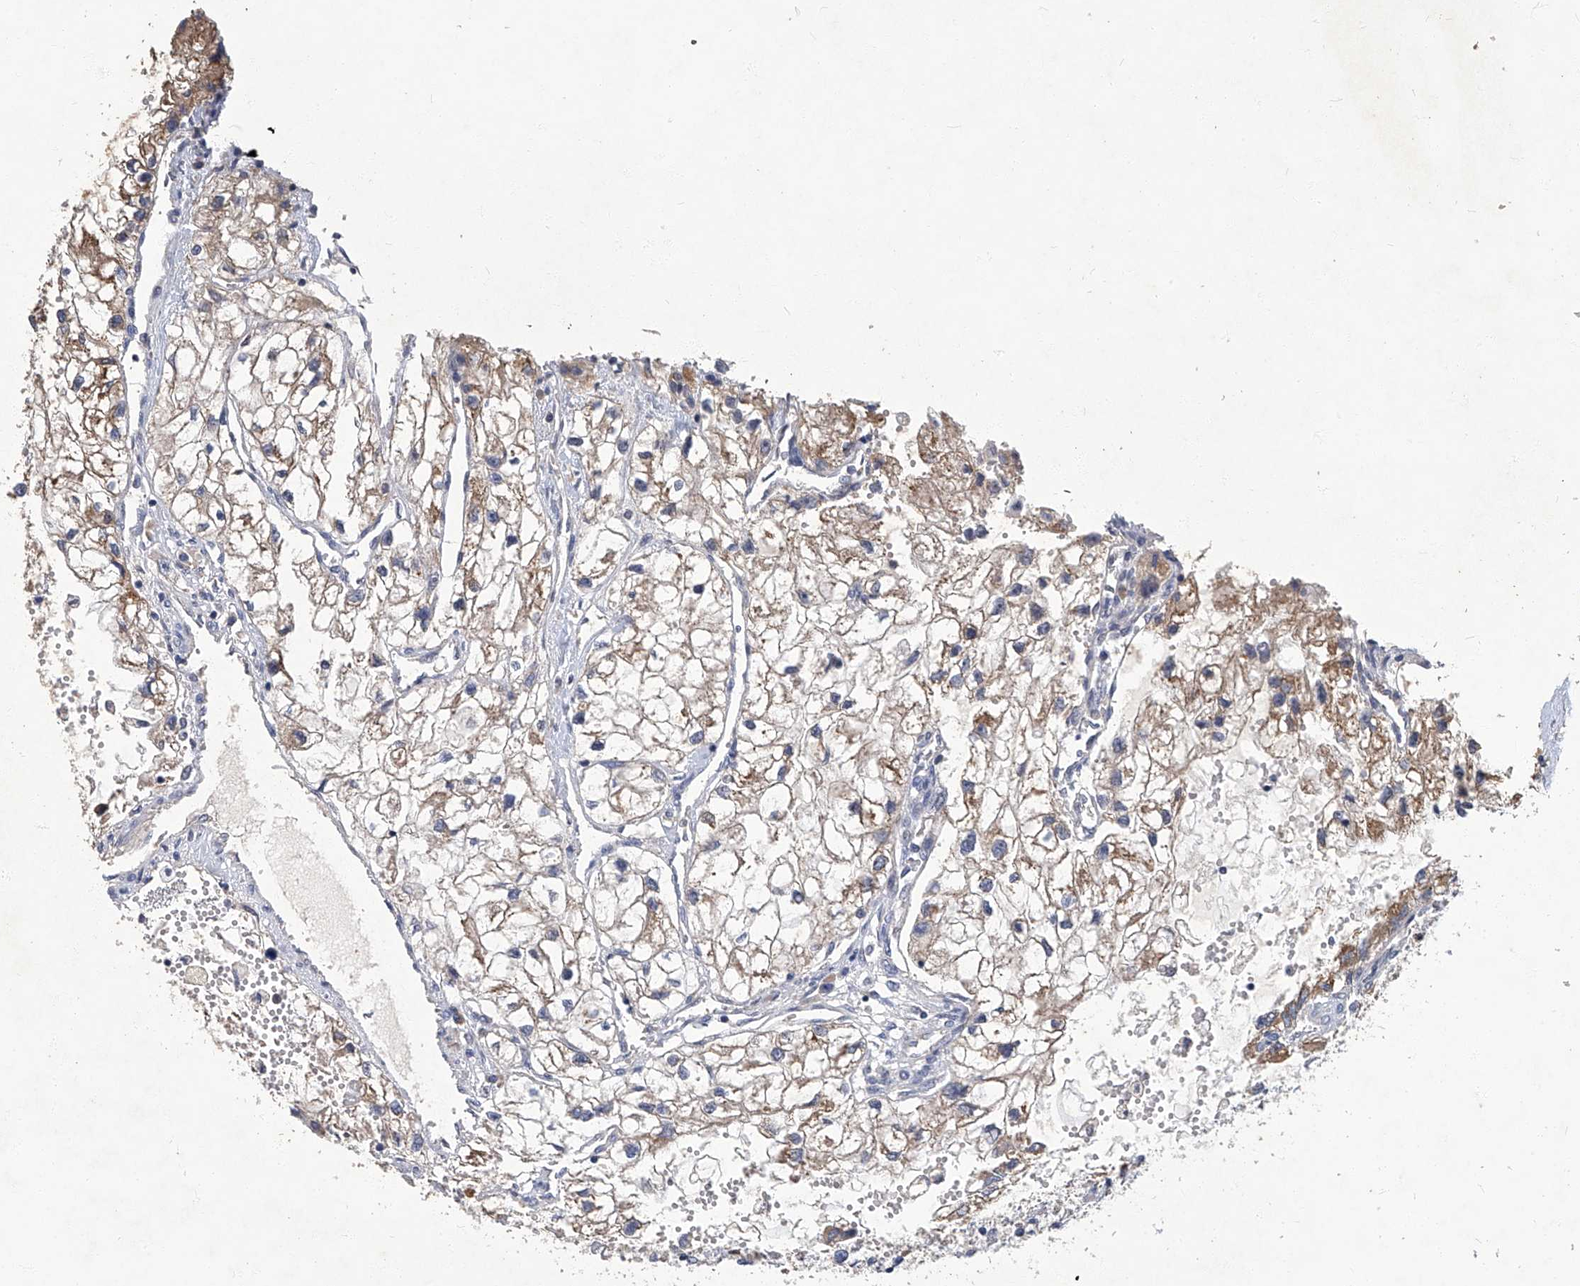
{"staining": {"intensity": "weak", "quantity": ">75%", "location": "cytoplasmic/membranous"}, "tissue": "renal cancer", "cell_type": "Tumor cells", "image_type": "cancer", "snomed": [{"axis": "morphology", "description": "Adenocarcinoma, NOS"}, {"axis": "topography", "description": "Kidney"}], "caption": "Renal cancer (adenocarcinoma) was stained to show a protein in brown. There is low levels of weak cytoplasmic/membranous expression in approximately >75% of tumor cells.", "gene": "TGFBR1", "patient": {"sex": "female", "age": 70}}